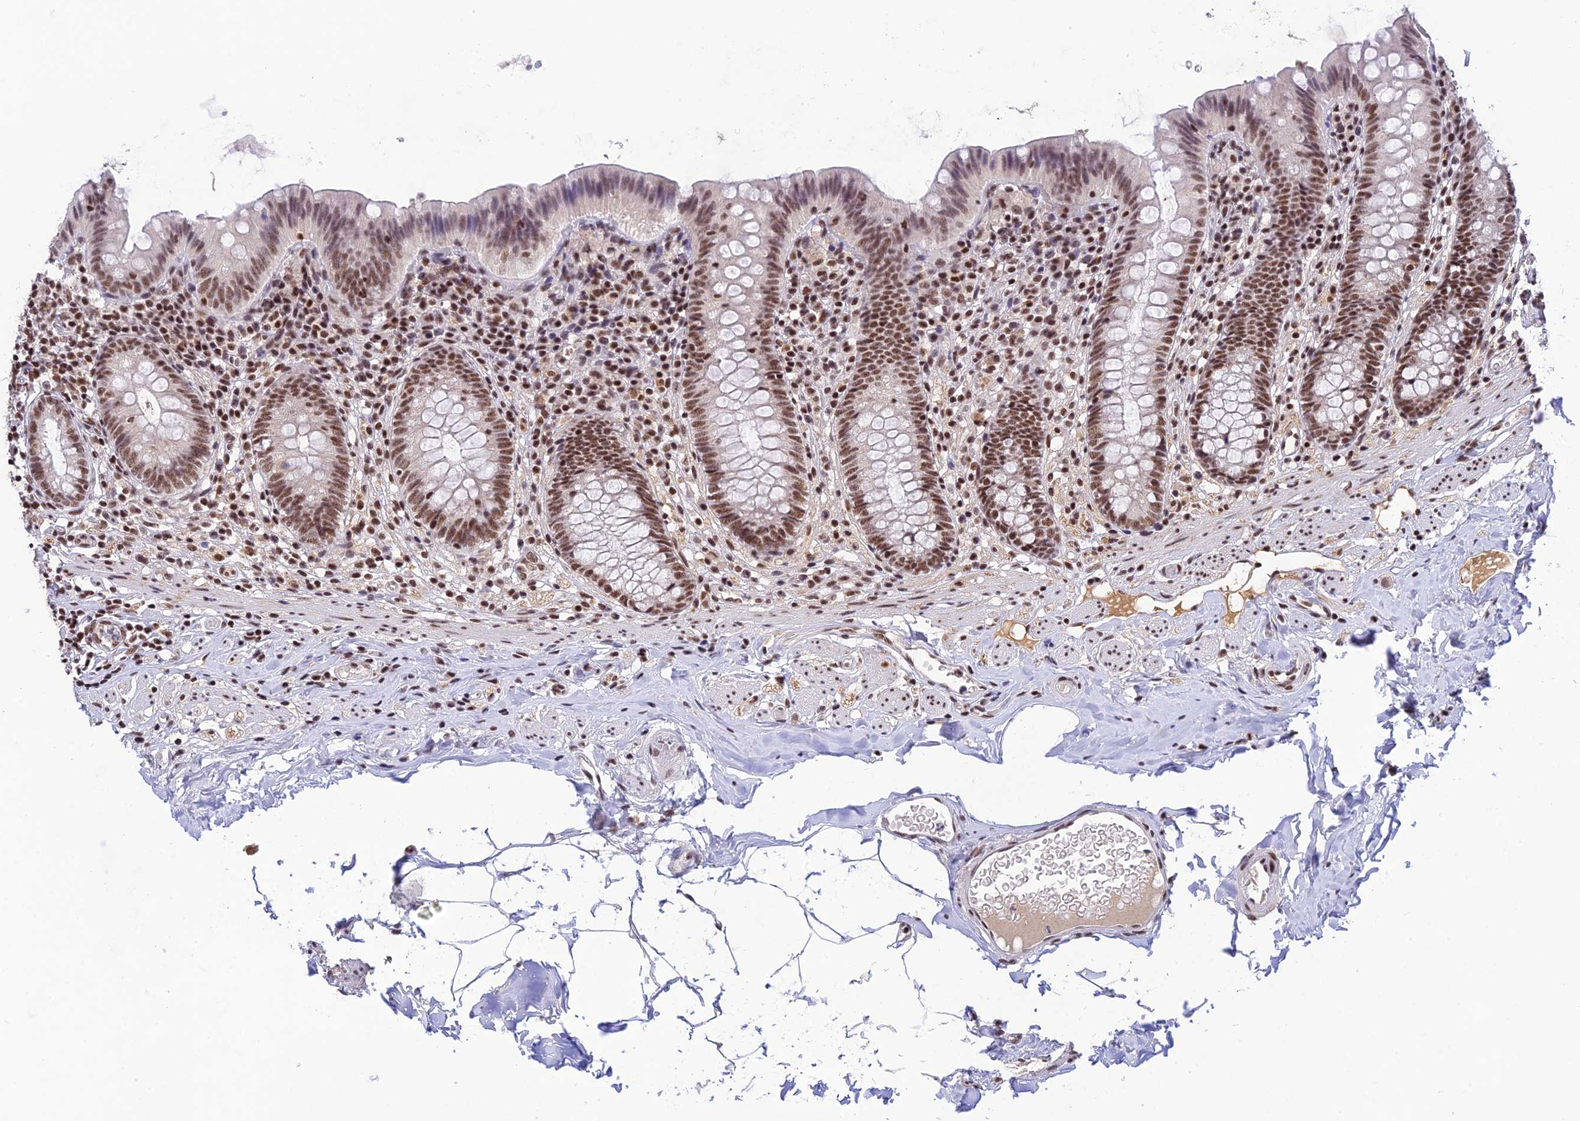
{"staining": {"intensity": "moderate", "quantity": ">75%", "location": "nuclear"}, "tissue": "appendix", "cell_type": "Glandular cells", "image_type": "normal", "snomed": [{"axis": "morphology", "description": "Normal tissue, NOS"}, {"axis": "topography", "description": "Appendix"}], "caption": "Unremarkable appendix demonstrates moderate nuclear staining in approximately >75% of glandular cells (IHC, brightfield microscopy, high magnification)..", "gene": "THAP11", "patient": {"sex": "male", "age": 55}}